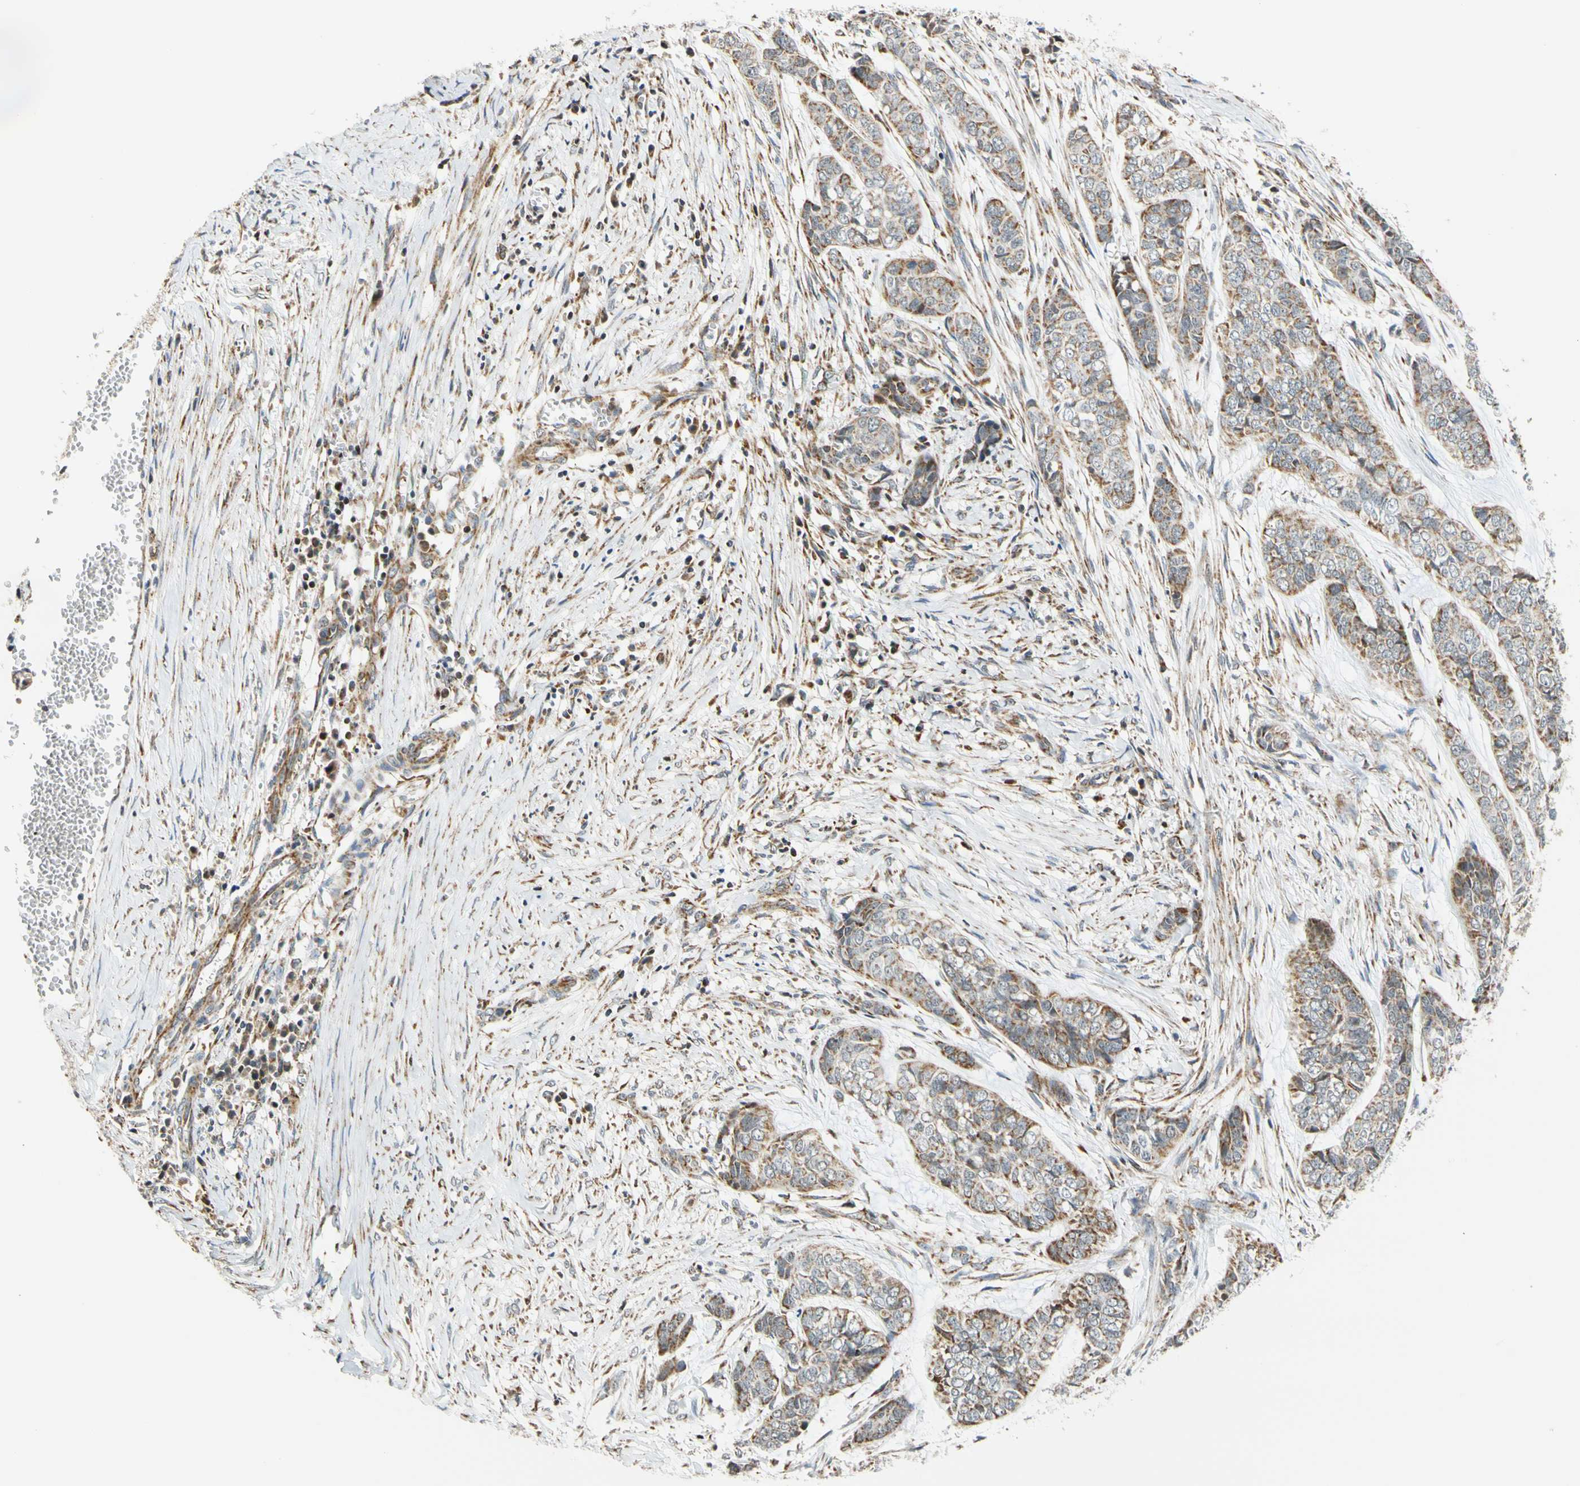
{"staining": {"intensity": "moderate", "quantity": "<25%", "location": "cytoplasmic/membranous"}, "tissue": "skin cancer", "cell_type": "Tumor cells", "image_type": "cancer", "snomed": [{"axis": "morphology", "description": "Basal cell carcinoma"}, {"axis": "topography", "description": "Skin"}], "caption": "DAB immunohistochemical staining of basal cell carcinoma (skin) reveals moderate cytoplasmic/membranous protein positivity in approximately <25% of tumor cells.", "gene": "SFXN3", "patient": {"sex": "female", "age": 64}}